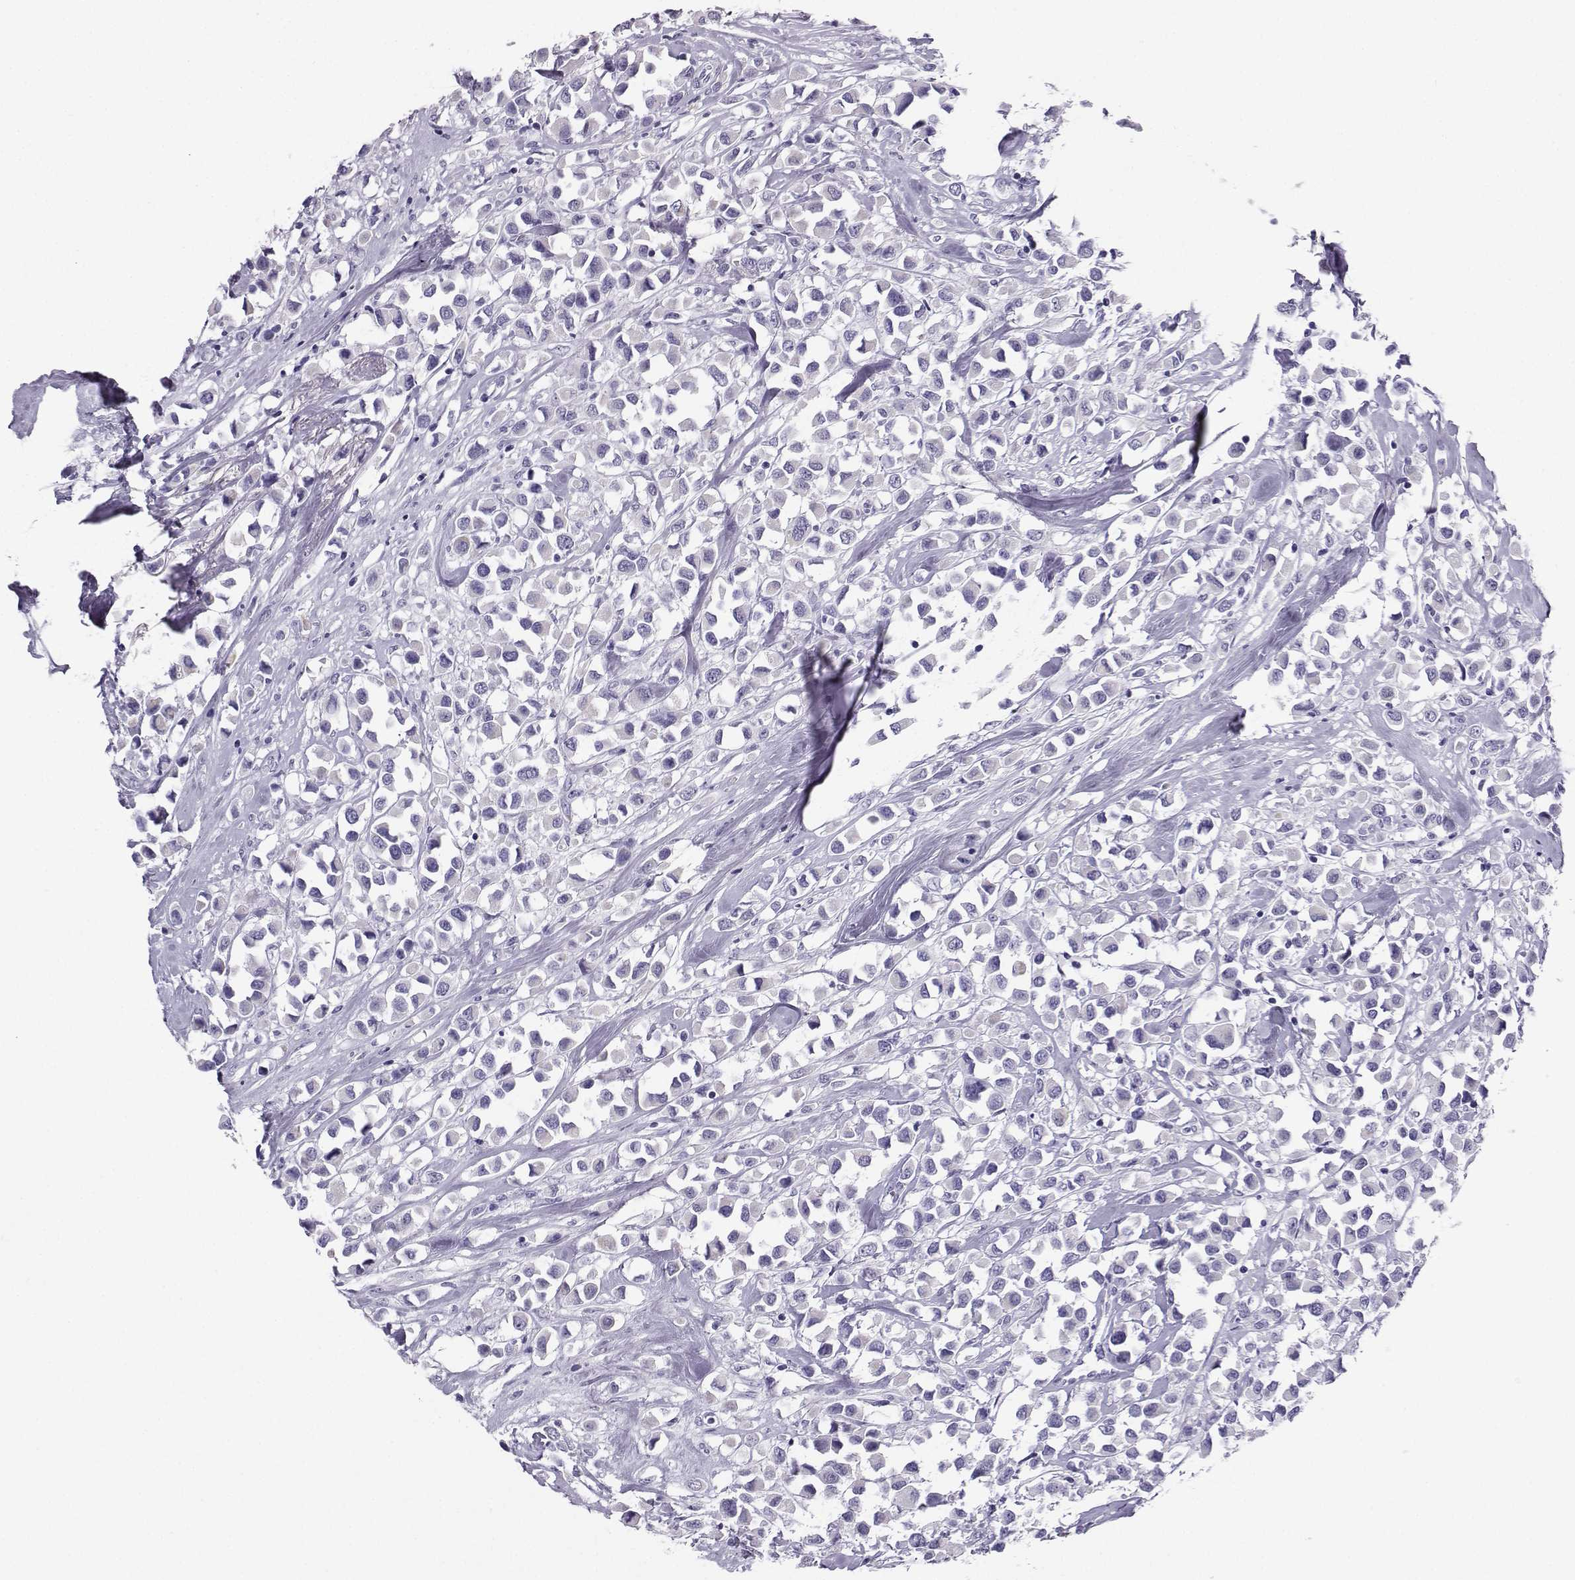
{"staining": {"intensity": "negative", "quantity": "none", "location": "none"}, "tissue": "breast cancer", "cell_type": "Tumor cells", "image_type": "cancer", "snomed": [{"axis": "morphology", "description": "Duct carcinoma"}, {"axis": "topography", "description": "Breast"}], "caption": "An IHC photomicrograph of breast cancer (invasive ductal carcinoma) is shown. There is no staining in tumor cells of breast cancer (invasive ductal carcinoma). (DAB immunohistochemistry visualized using brightfield microscopy, high magnification).", "gene": "NEFL", "patient": {"sex": "female", "age": 61}}